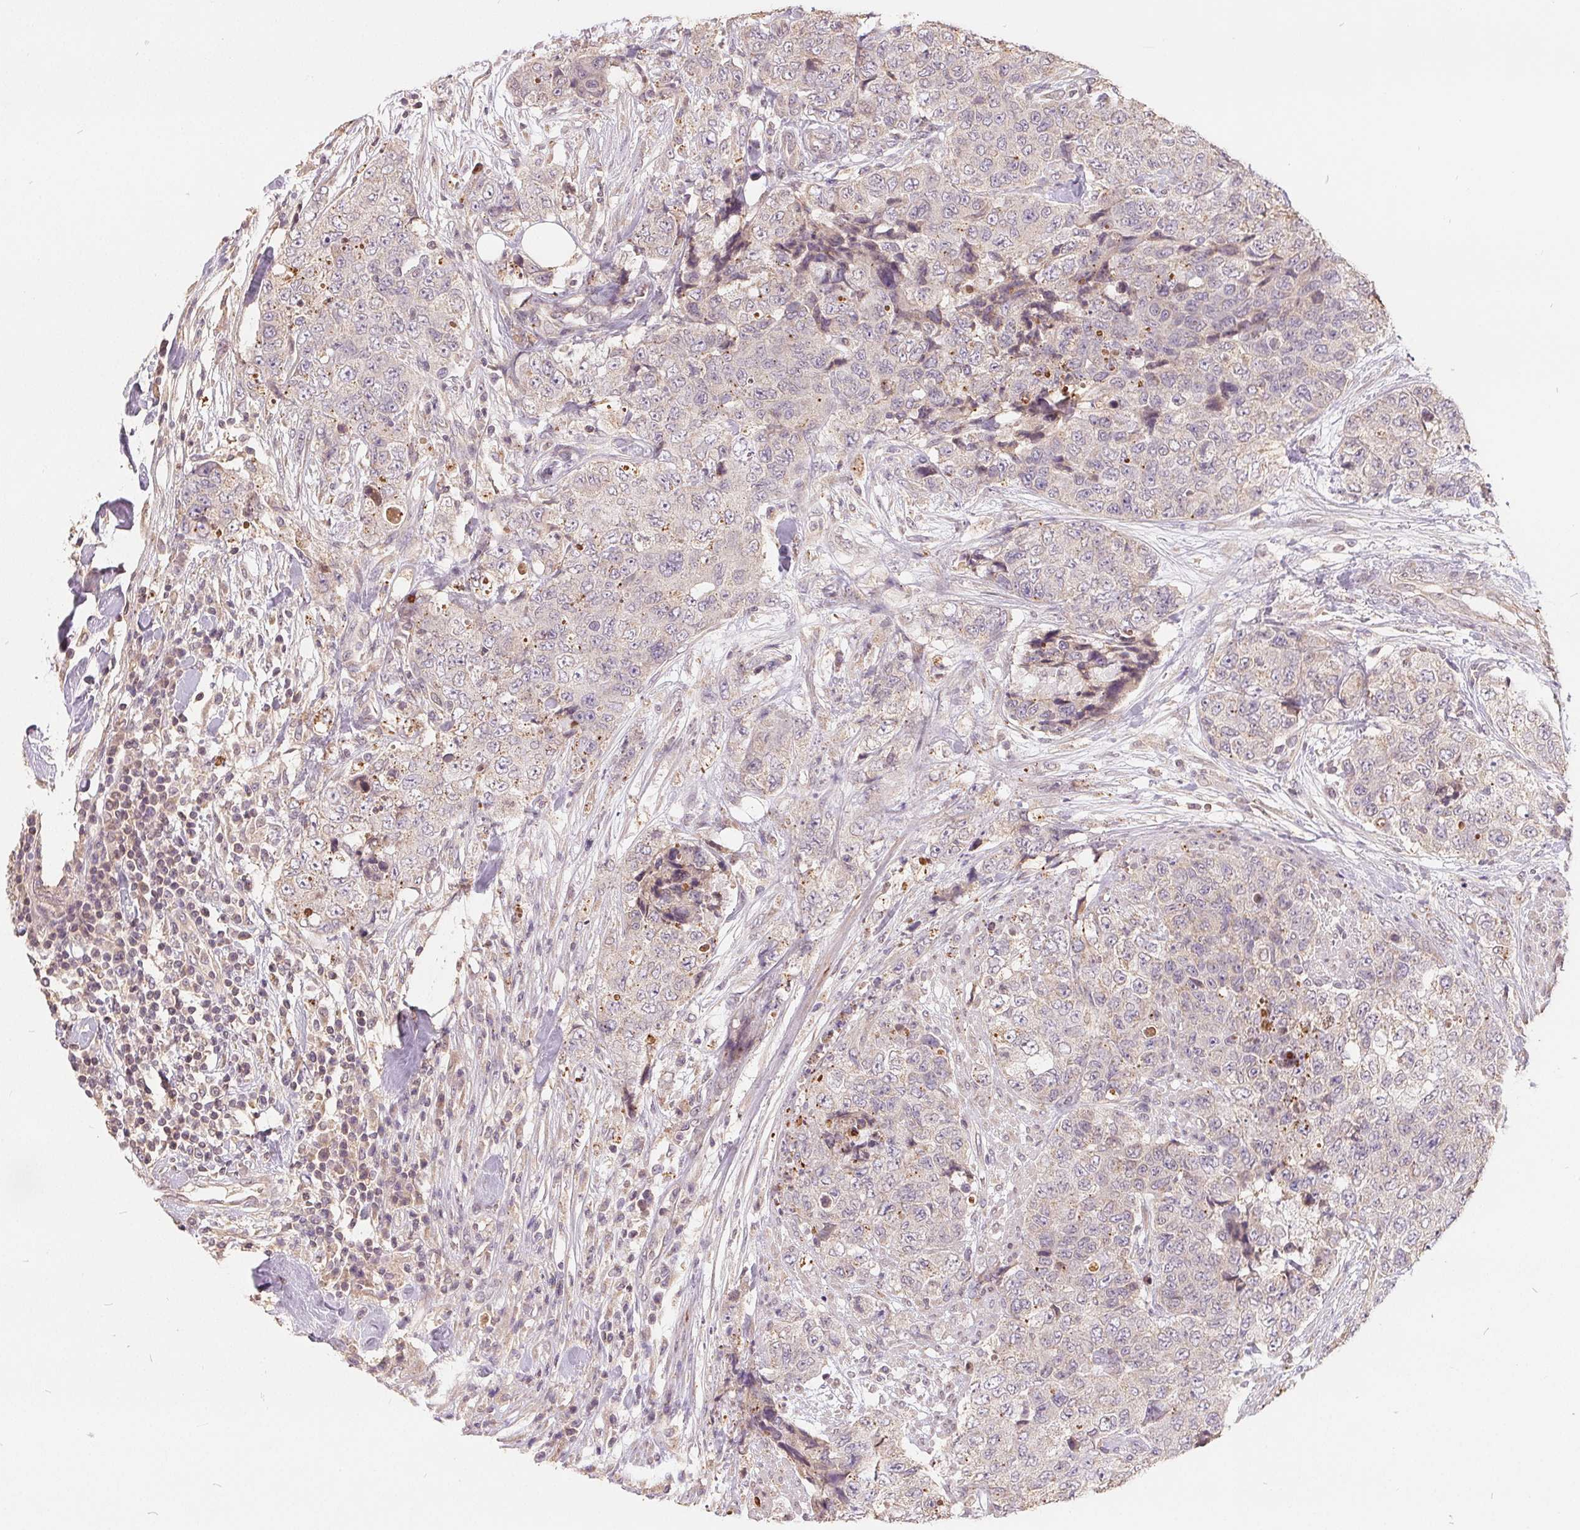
{"staining": {"intensity": "moderate", "quantity": "<25%", "location": "cytoplasmic/membranous"}, "tissue": "urothelial cancer", "cell_type": "Tumor cells", "image_type": "cancer", "snomed": [{"axis": "morphology", "description": "Urothelial carcinoma, High grade"}, {"axis": "topography", "description": "Urinary bladder"}], "caption": "There is low levels of moderate cytoplasmic/membranous staining in tumor cells of high-grade urothelial carcinoma, as demonstrated by immunohistochemical staining (brown color).", "gene": "CDIPT", "patient": {"sex": "female", "age": 78}}